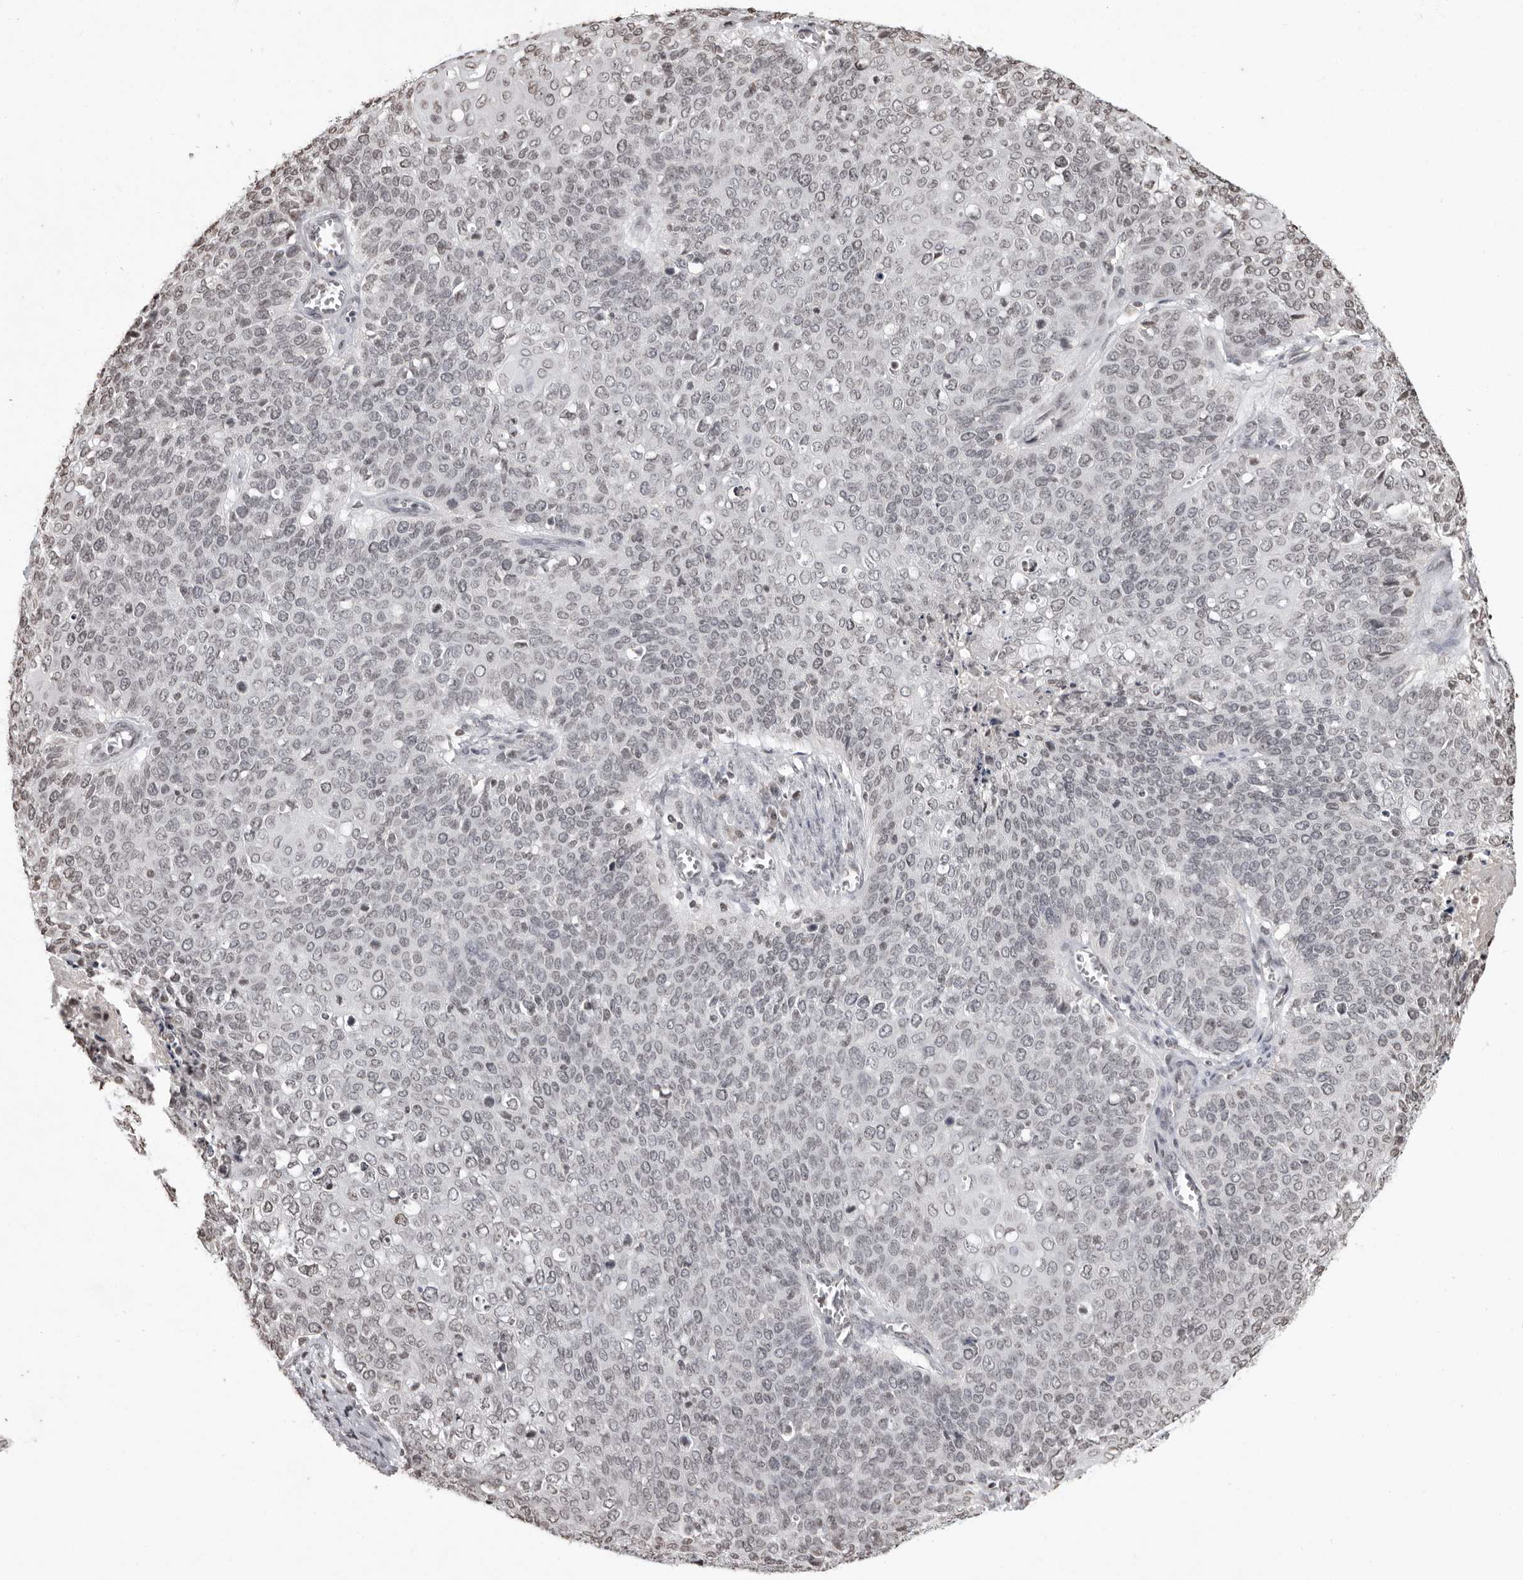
{"staining": {"intensity": "negative", "quantity": "none", "location": "none"}, "tissue": "cervical cancer", "cell_type": "Tumor cells", "image_type": "cancer", "snomed": [{"axis": "morphology", "description": "Squamous cell carcinoma, NOS"}, {"axis": "topography", "description": "Cervix"}], "caption": "Tumor cells are negative for brown protein staining in squamous cell carcinoma (cervical). The staining was performed using DAB (3,3'-diaminobenzidine) to visualize the protein expression in brown, while the nuclei were stained in blue with hematoxylin (Magnification: 20x).", "gene": "WDR45", "patient": {"sex": "female", "age": 39}}